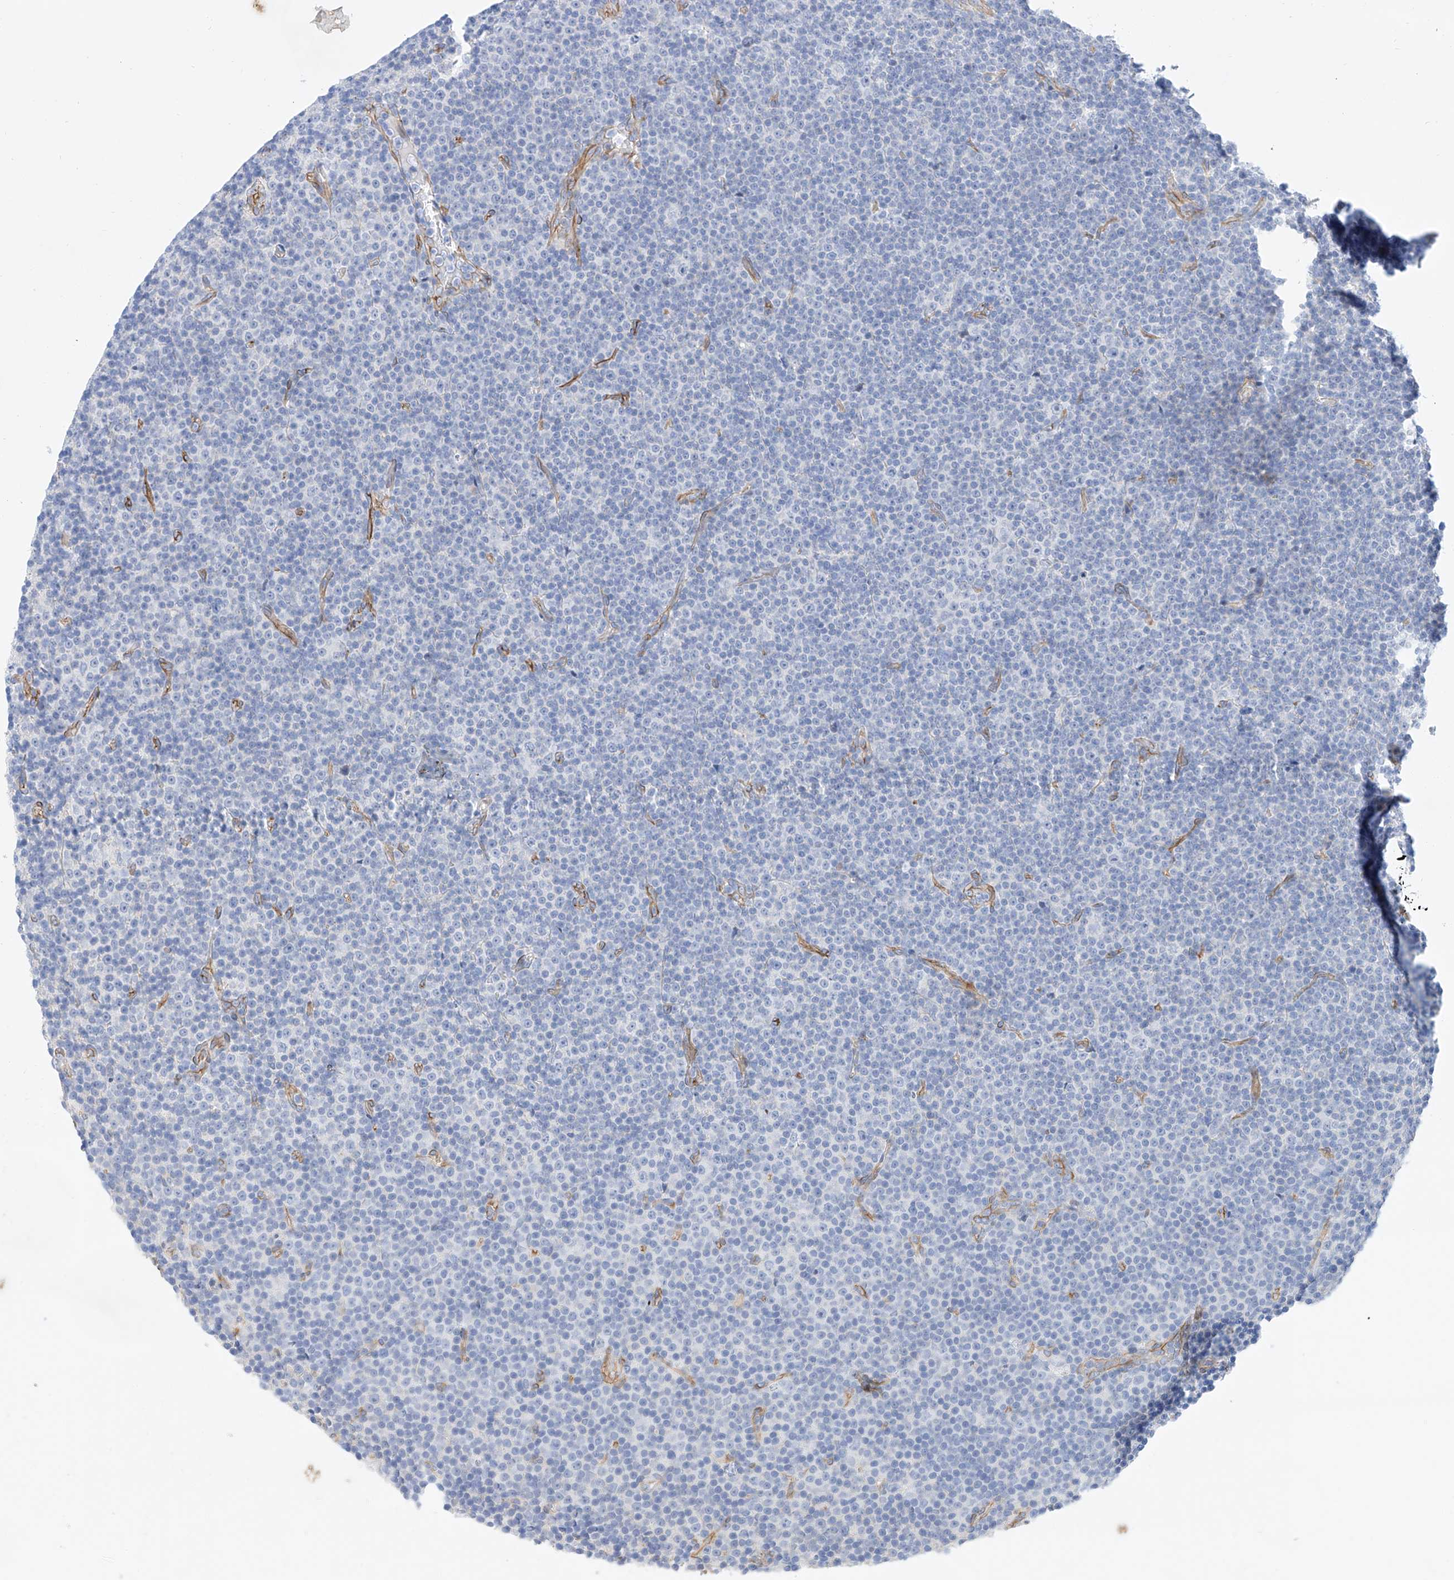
{"staining": {"intensity": "negative", "quantity": "none", "location": "none"}, "tissue": "lymphoma", "cell_type": "Tumor cells", "image_type": "cancer", "snomed": [{"axis": "morphology", "description": "Malignant lymphoma, non-Hodgkin's type, Low grade"}, {"axis": "topography", "description": "Lymph node"}], "caption": "IHC histopathology image of lymphoma stained for a protein (brown), which exhibits no positivity in tumor cells.", "gene": "SBSPON", "patient": {"sex": "female", "age": 67}}